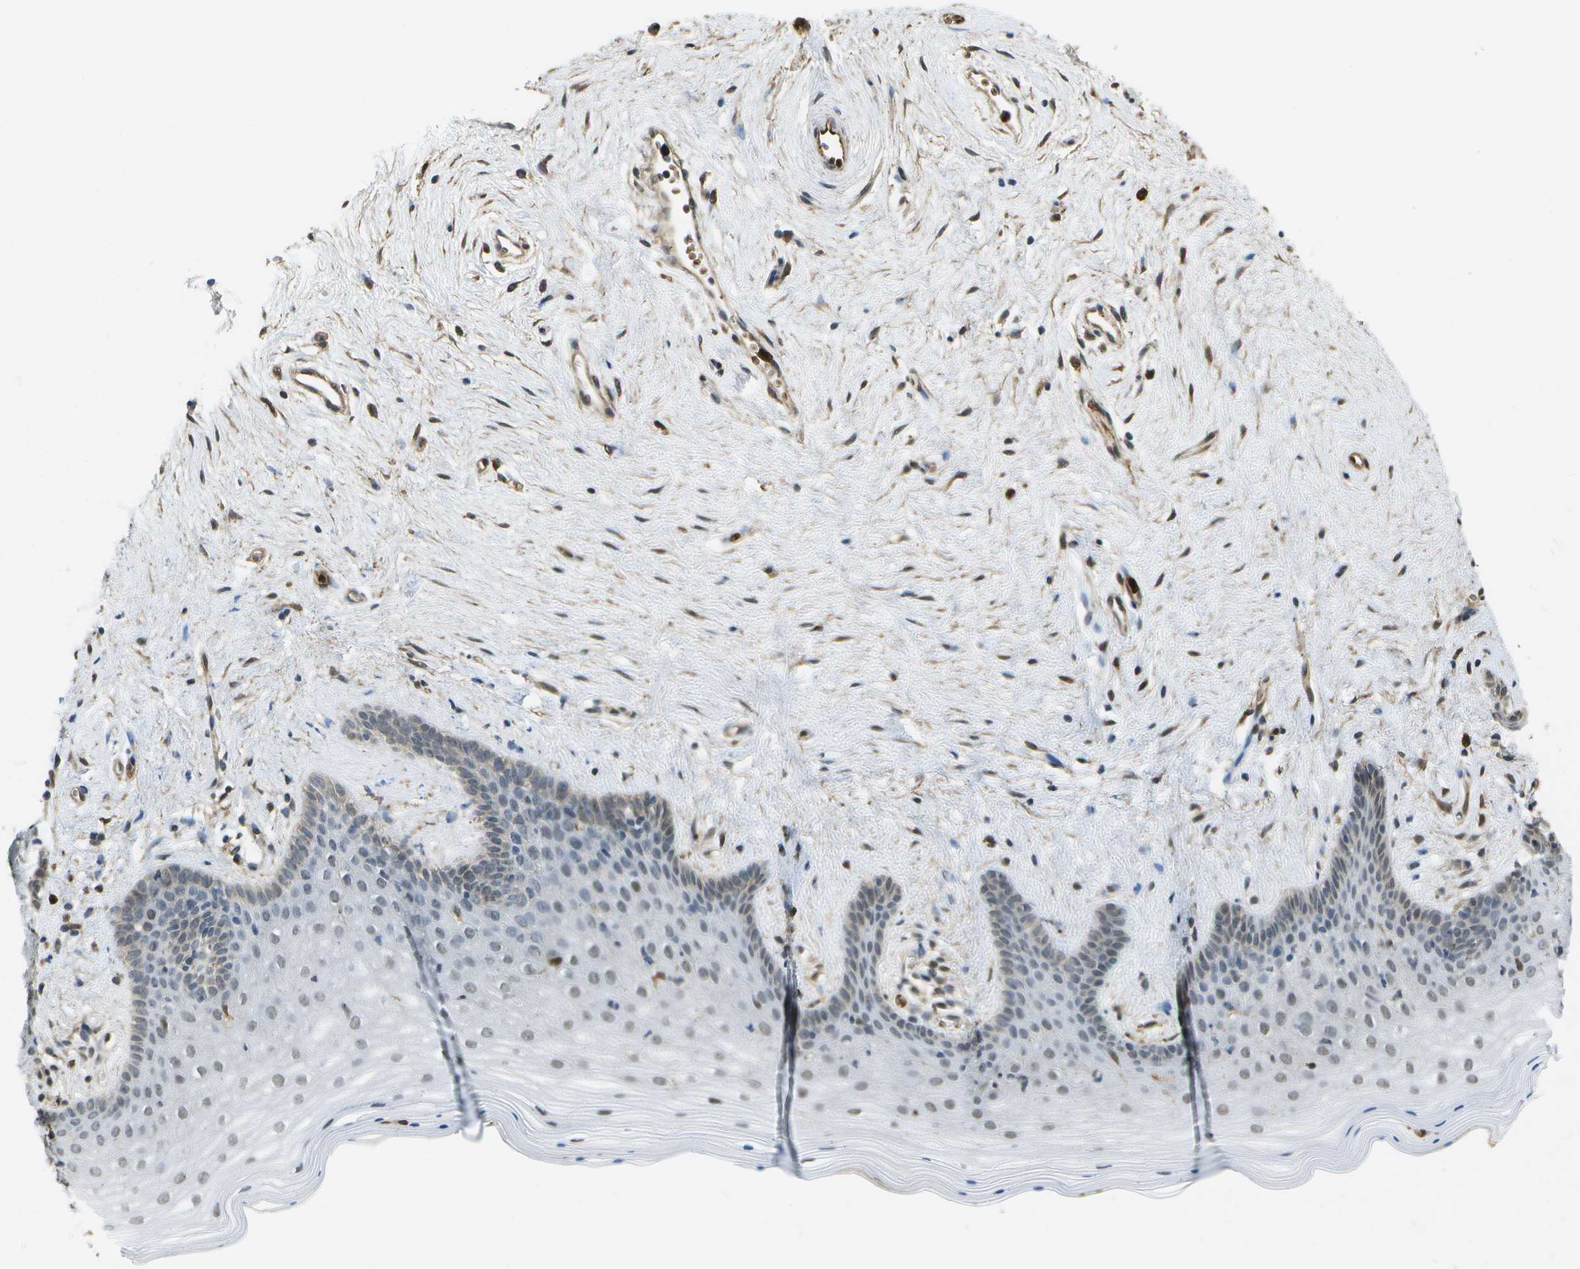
{"staining": {"intensity": "negative", "quantity": "none", "location": "none"}, "tissue": "vagina", "cell_type": "Squamous epithelial cells", "image_type": "normal", "snomed": [{"axis": "morphology", "description": "Normal tissue, NOS"}, {"axis": "topography", "description": "Vagina"}], "caption": "Immunohistochemical staining of benign vagina reveals no significant positivity in squamous epithelial cells. (Immunohistochemistry (ihc), brightfield microscopy, high magnification).", "gene": "CACHD1", "patient": {"sex": "female", "age": 44}}